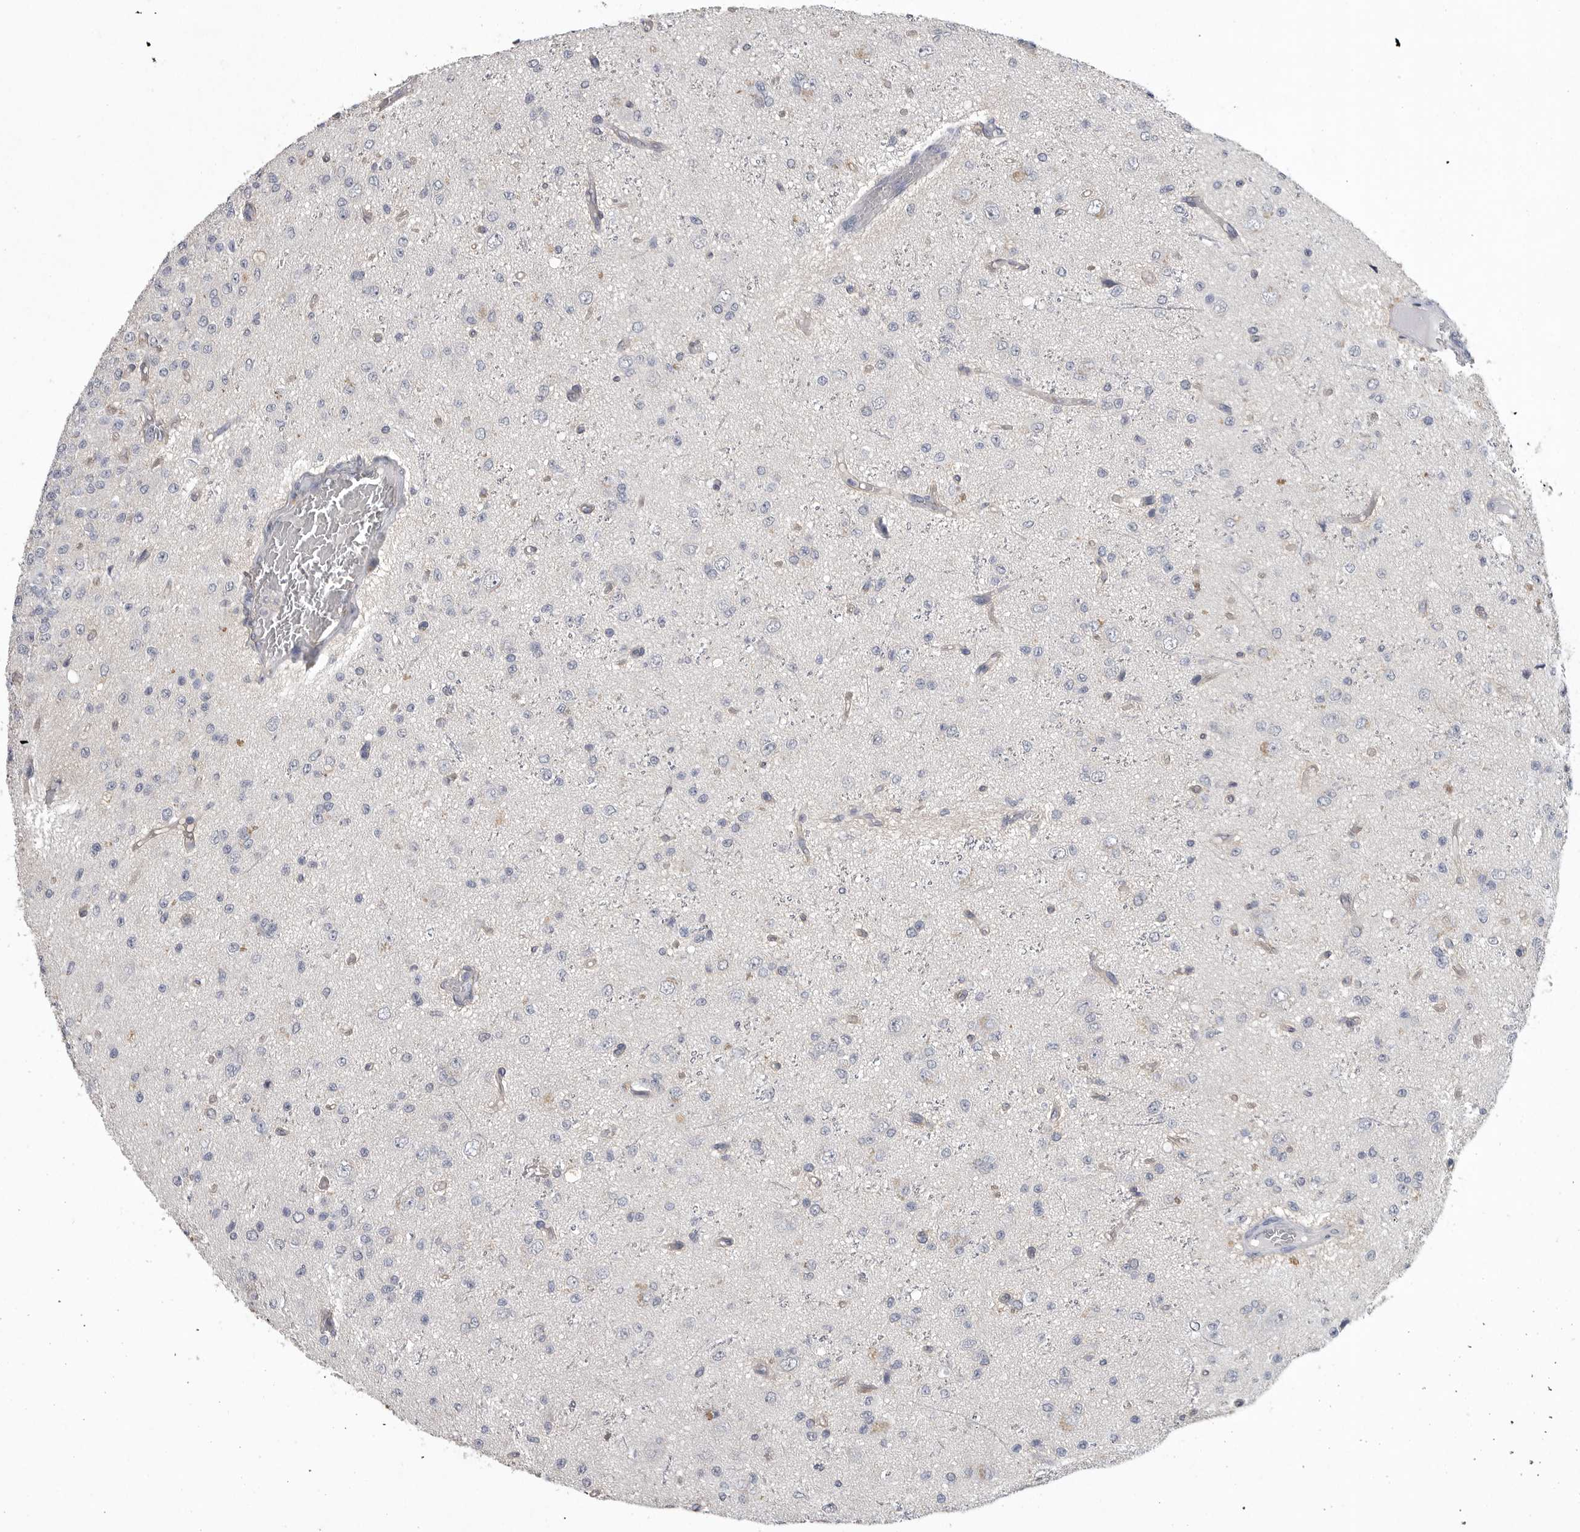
{"staining": {"intensity": "negative", "quantity": "none", "location": "none"}, "tissue": "glioma", "cell_type": "Tumor cells", "image_type": "cancer", "snomed": [{"axis": "morphology", "description": "Glioma, malignant, High grade"}, {"axis": "topography", "description": "pancreas cauda"}], "caption": "This is an IHC histopathology image of glioma. There is no positivity in tumor cells.", "gene": "NECTIN2", "patient": {"sex": "male", "age": 60}}